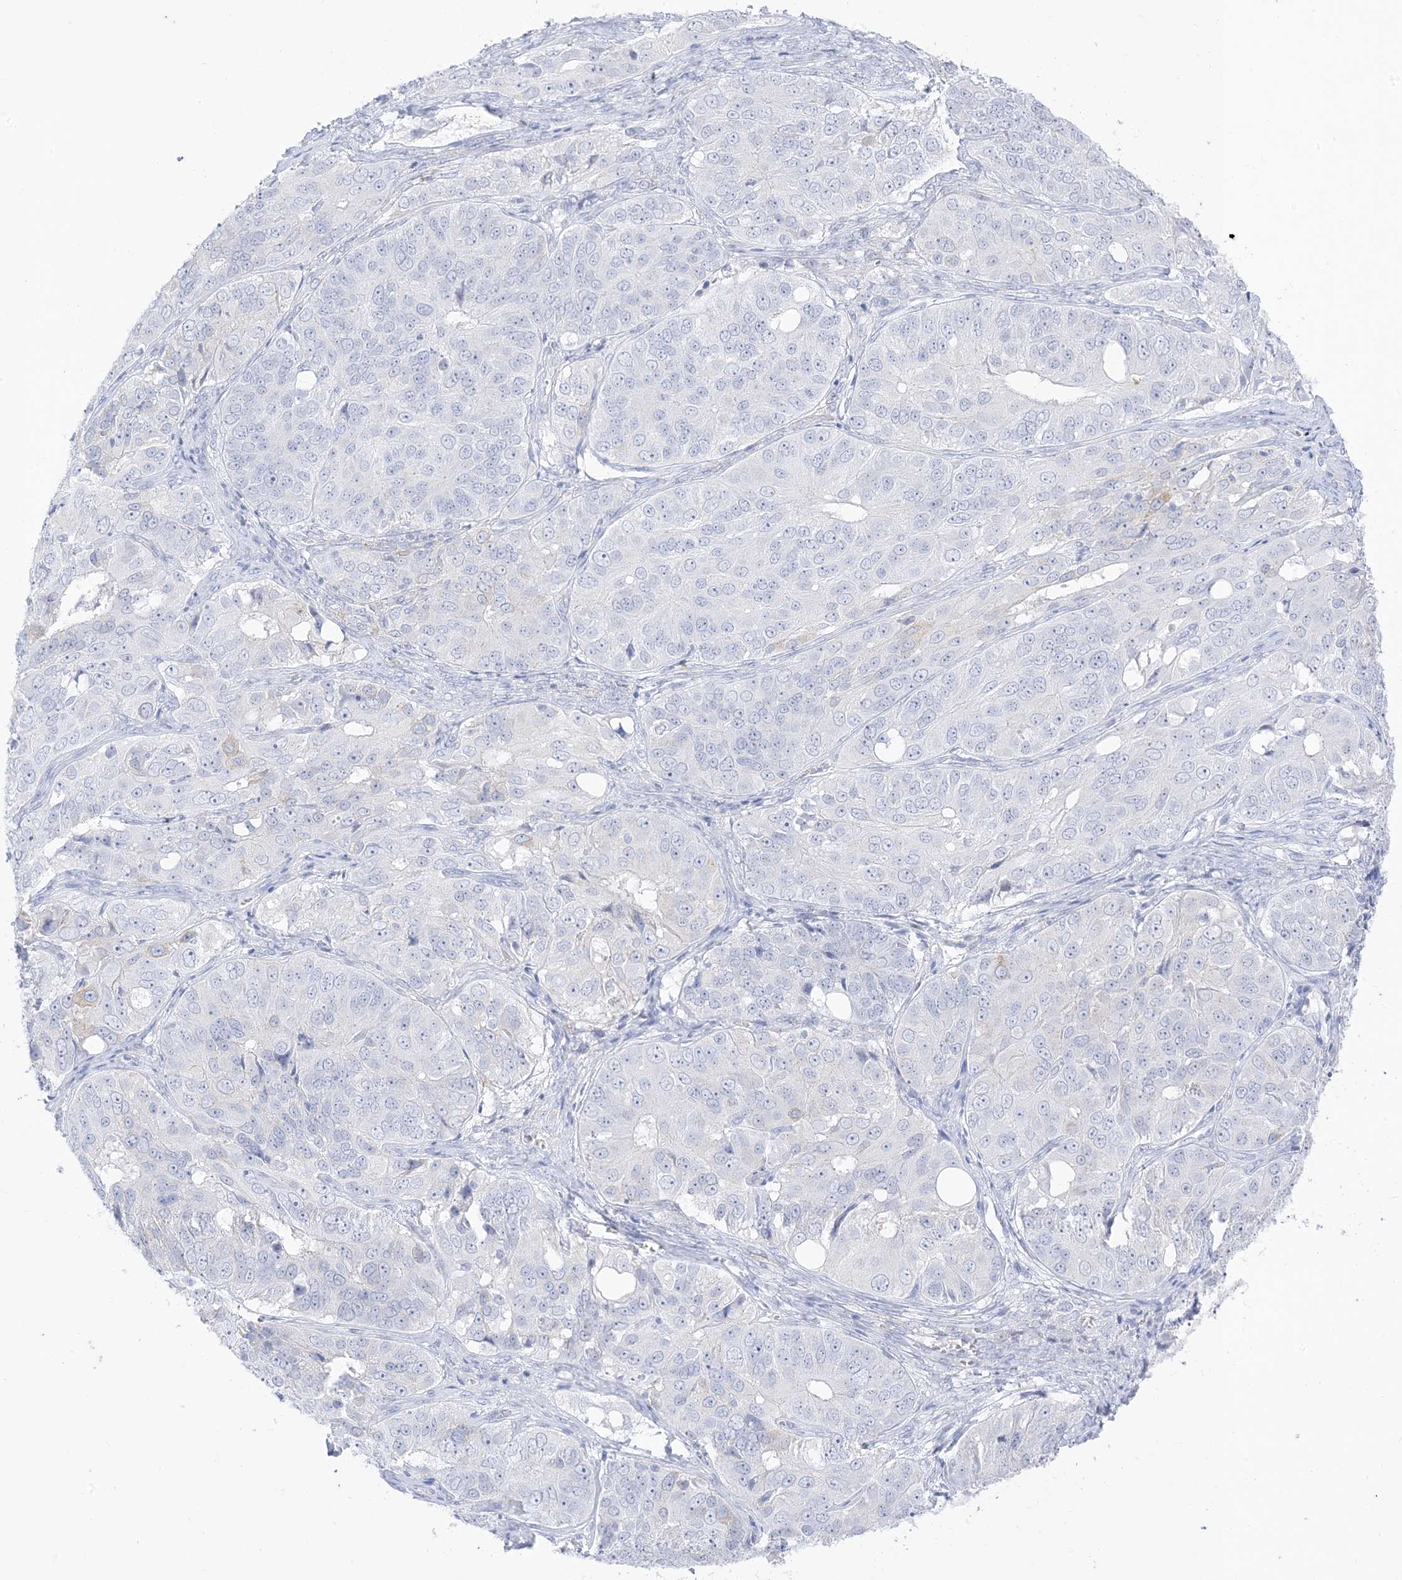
{"staining": {"intensity": "negative", "quantity": "none", "location": "none"}, "tissue": "ovarian cancer", "cell_type": "Tumor cells", "image_type": "cancer", "snomed": [{"axis": "morphology", "description": "Carcinoma, endometroid"}, {"axis": "topography", "description": "Ovary"}], "caption": "Photomicrograph shows no protein staining in tumor cells of endometroid carcinoma (ovarian) tissue. (Stains: DAB (3,3'-diaminobenzidine) IHC with hematoxylin counter stain, Microscopy: brightfield microscopy at high magnification).", "gene": "RAC1", "patient": {"sex": "female", "age": 51}}